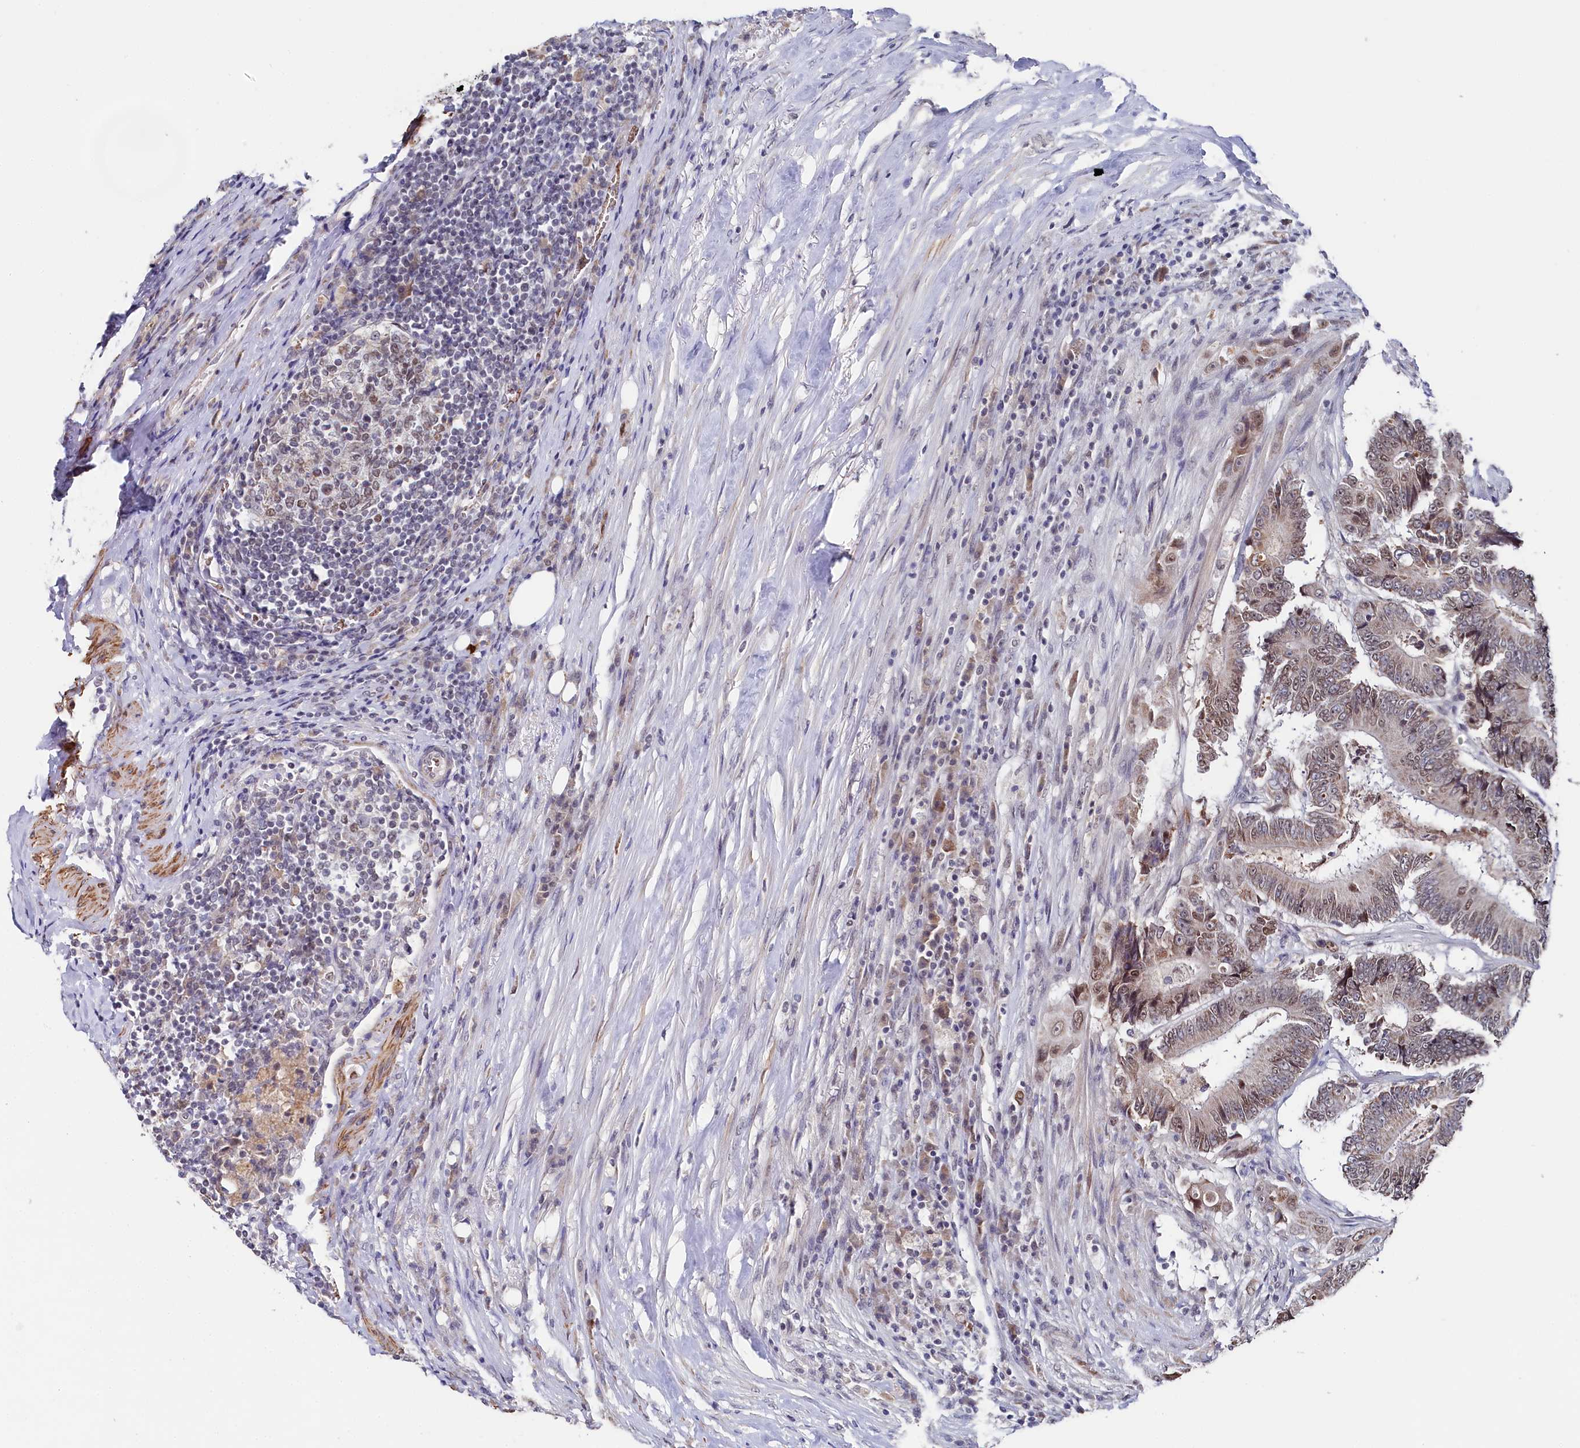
{"staining": {"intensity": "moderate", "quantity": "<25%", "location": "nuclear"}, "tissue": "colorectal cancer", "cell_type": "Tumor cells", "image_type": "cancer", "snomed": [{"axis": "morphology", "description": "Adenocarcinoma, NOS"}, {"axis": "topography", "description": "Colon"}], "caption": "Immunohistochemistry photomicrograph of neoplastic tissue: adenocarcinoma (colorectal) stained using IHC demonstrates low levels of moderate protein expression localized specifically in the nuclear of tumor cells, appearing as a nuclear brown color.", "gene": "TIGD4", "patient": {"sex": "male", "age": 83}}